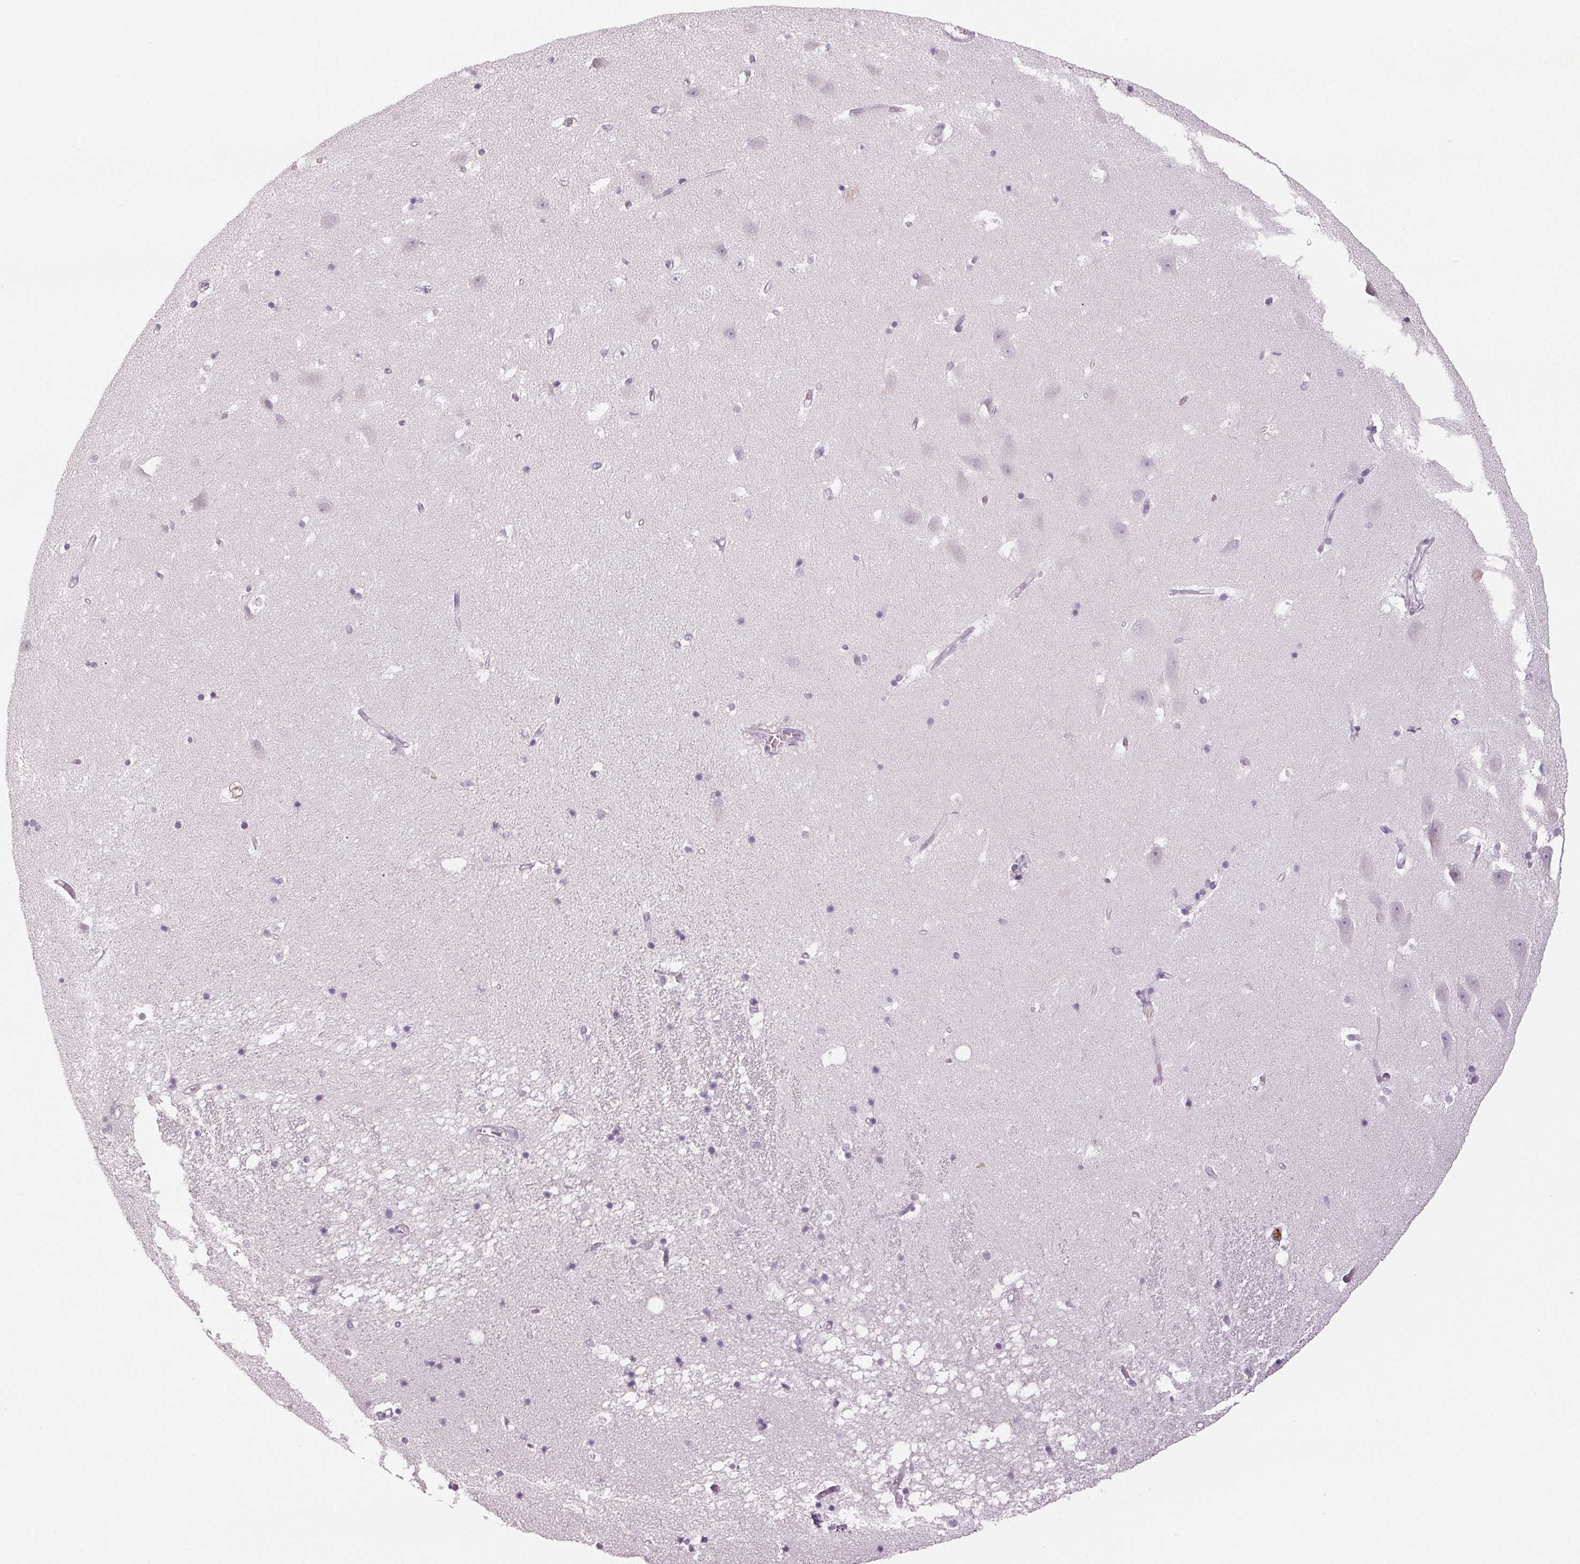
{"staining": {"intensity": "negative", "quantity": "none", "location": "none"}, "tissue": "hippocampus", "cell_type": "Glial cells", "image_type": "normal", "snomed": [{"axis": "morphology", "description": "Normal tissue, NOS"}, {"axis": "topography", "description": "Hippocampus"}], "caption": "An immunohistochemistry (IHC) histopathology image of normal hippocampus is shown. There is no staining in glial cells of hippocampus.", "gene": "LTF", "patient": {"sex": "male", "age": 58}}